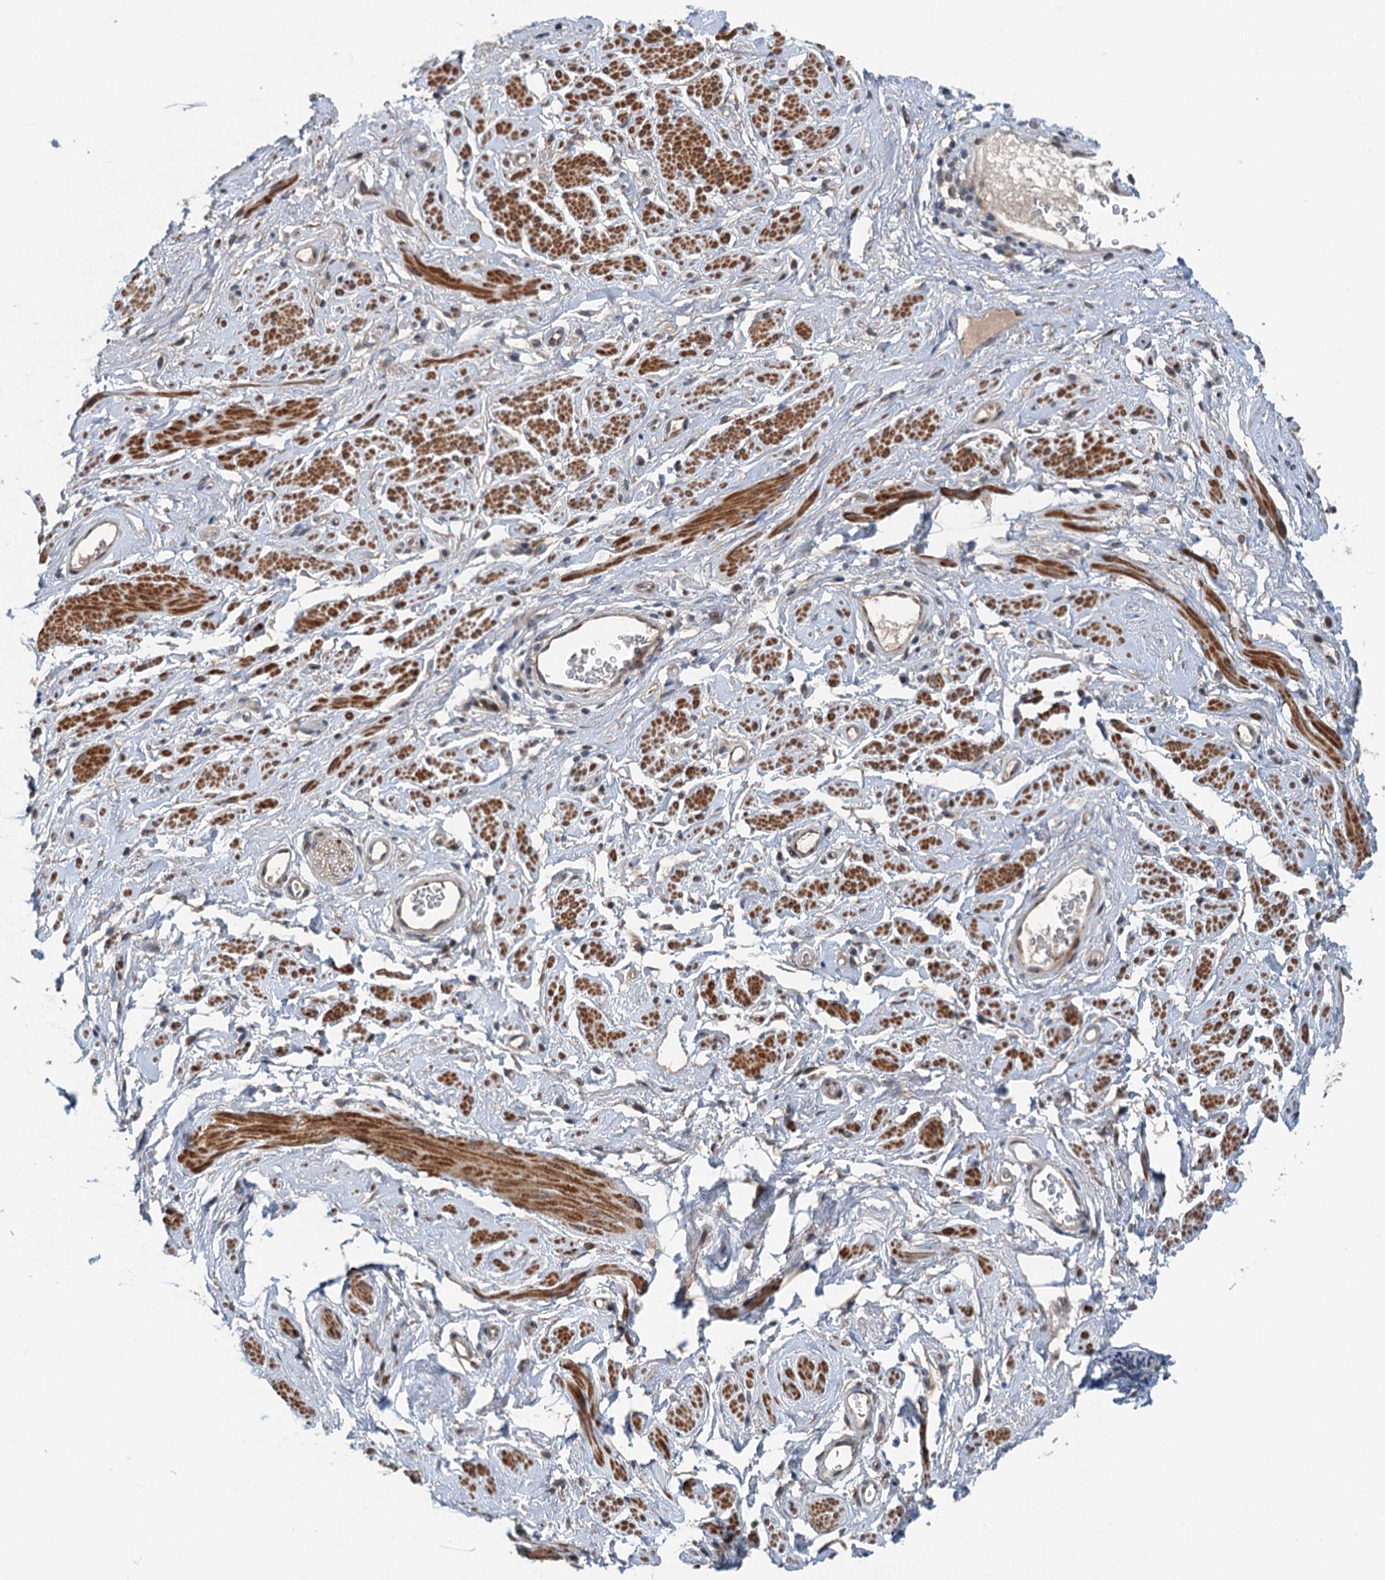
{"staining": {"intensity": "weak", "quantity": ">75%", "location": "cytoplasmic/membranous"}, "tissue": "adipose tissue", "cell_type": "Adipocytes", "image_type": "normal", "snomed": [{"axis": "morphology", "description": "Normal tissue, NOS"}, {"axis": "morphology", "description": "Adenocarcinoma, NOS"}, {"axis": "topography", "description": "Rectum"}, {"axis": "topography", "description": "Vagina"}, {"axis": "topography", "description": "Peripheral nerve tissue"}], "caption": "DAB immunohistochemical staining of normal human adipose tissue demonstrates weak cytoplasmic/membranous protein positivity in approximately >75% of adipocytes.", "gene": "DYNC2I2", "patient": {"sex": "female", "age": 71}}